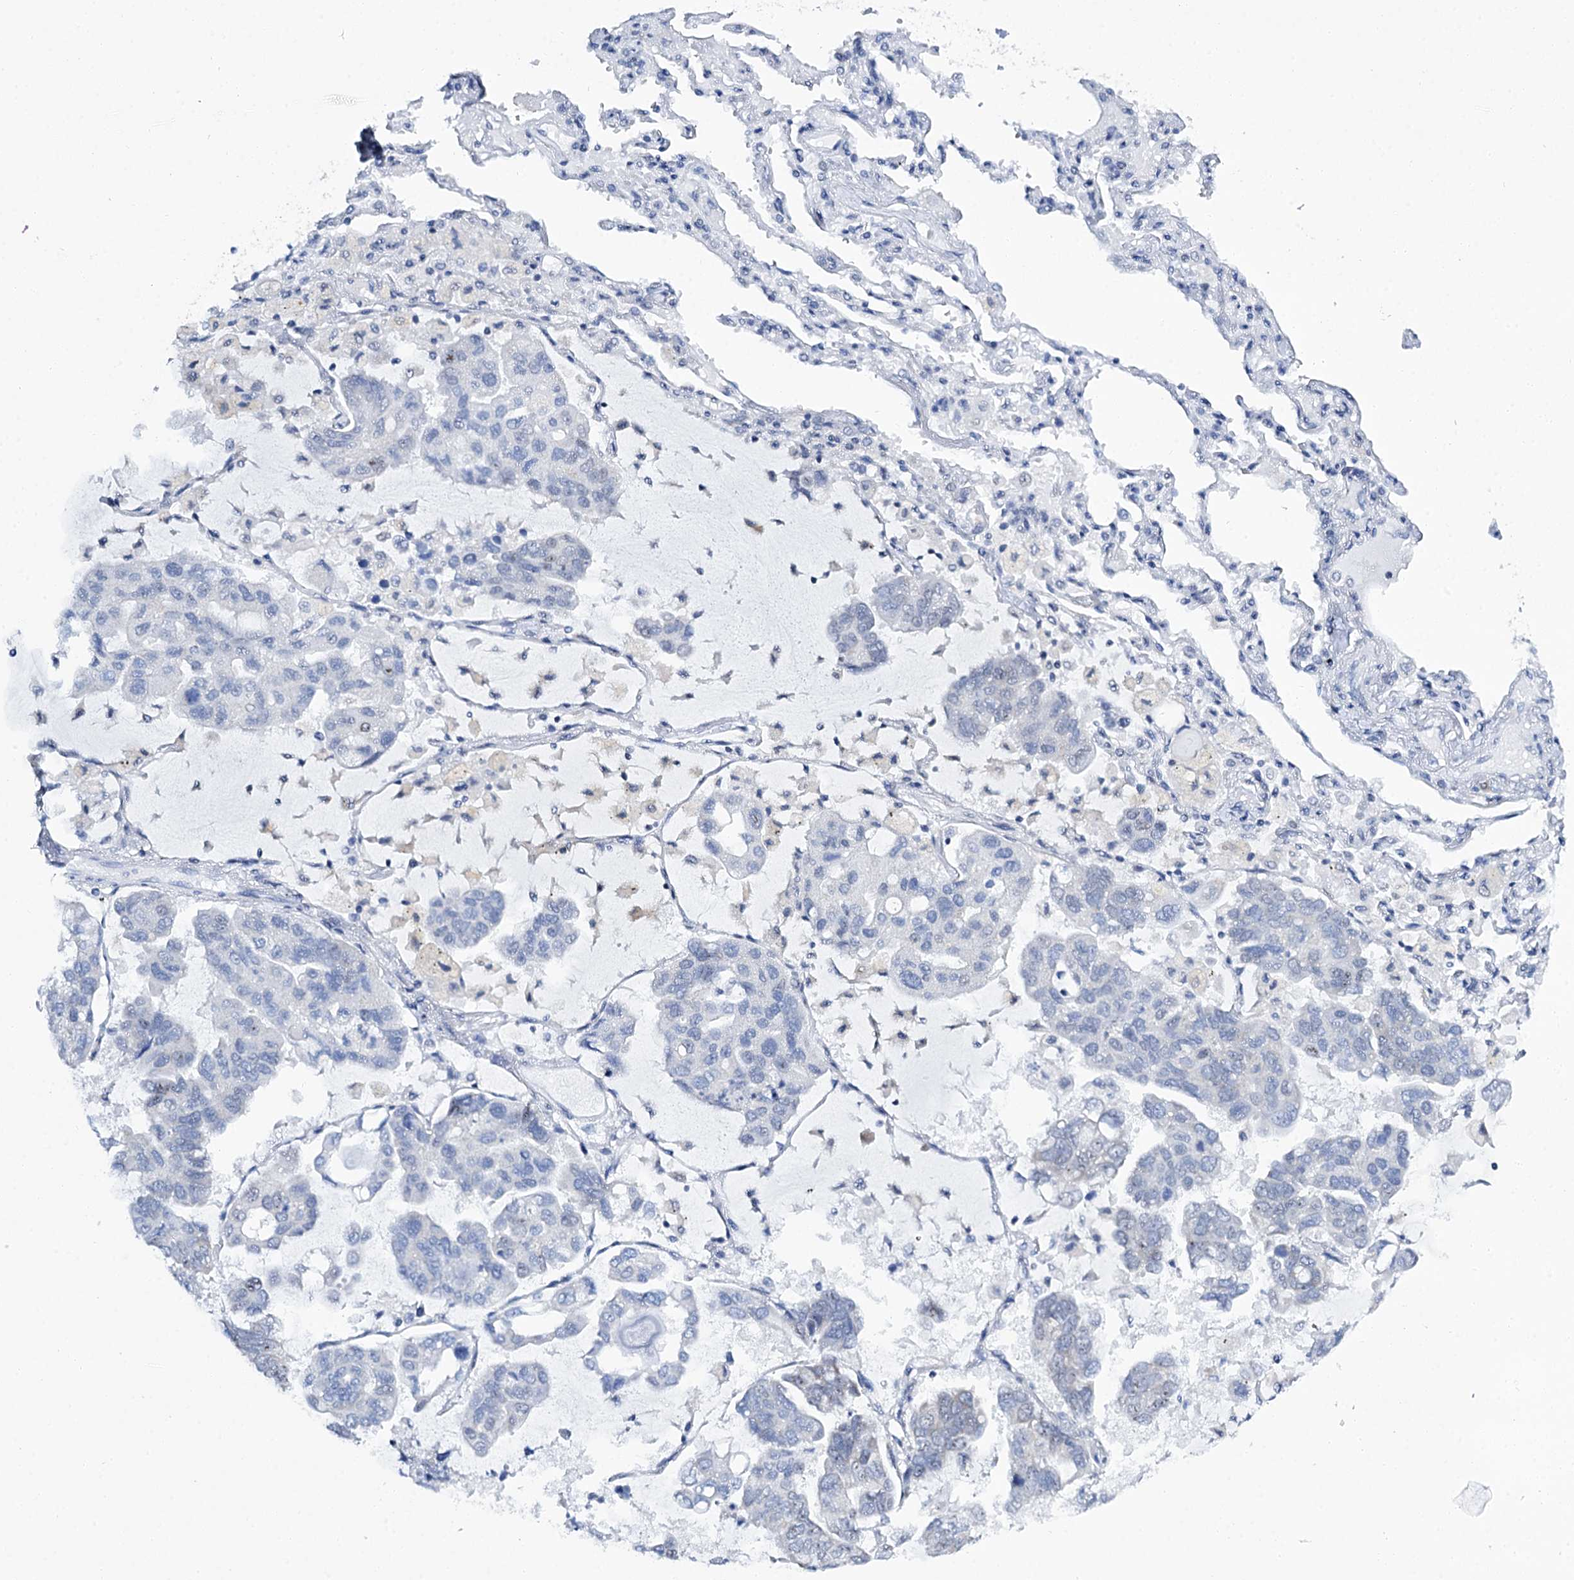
{"staining": {"intensity": "negative", "quantity": "none", "location": "none"}, "tissue": "lung cancer", "cell_type": "Tumor cells", "image_type": "cancer", "snomed": [{"axis": "morphology", "description": "Adenocarcinoma, NOS"}, {"axis": "topography", "description": "Lung"}], "caption": "Tumor cells are negative for protein expression in human lung adenocarcinoma.", "gene": "SPATS2", "patient": {"sex": "male", "age": 64}}